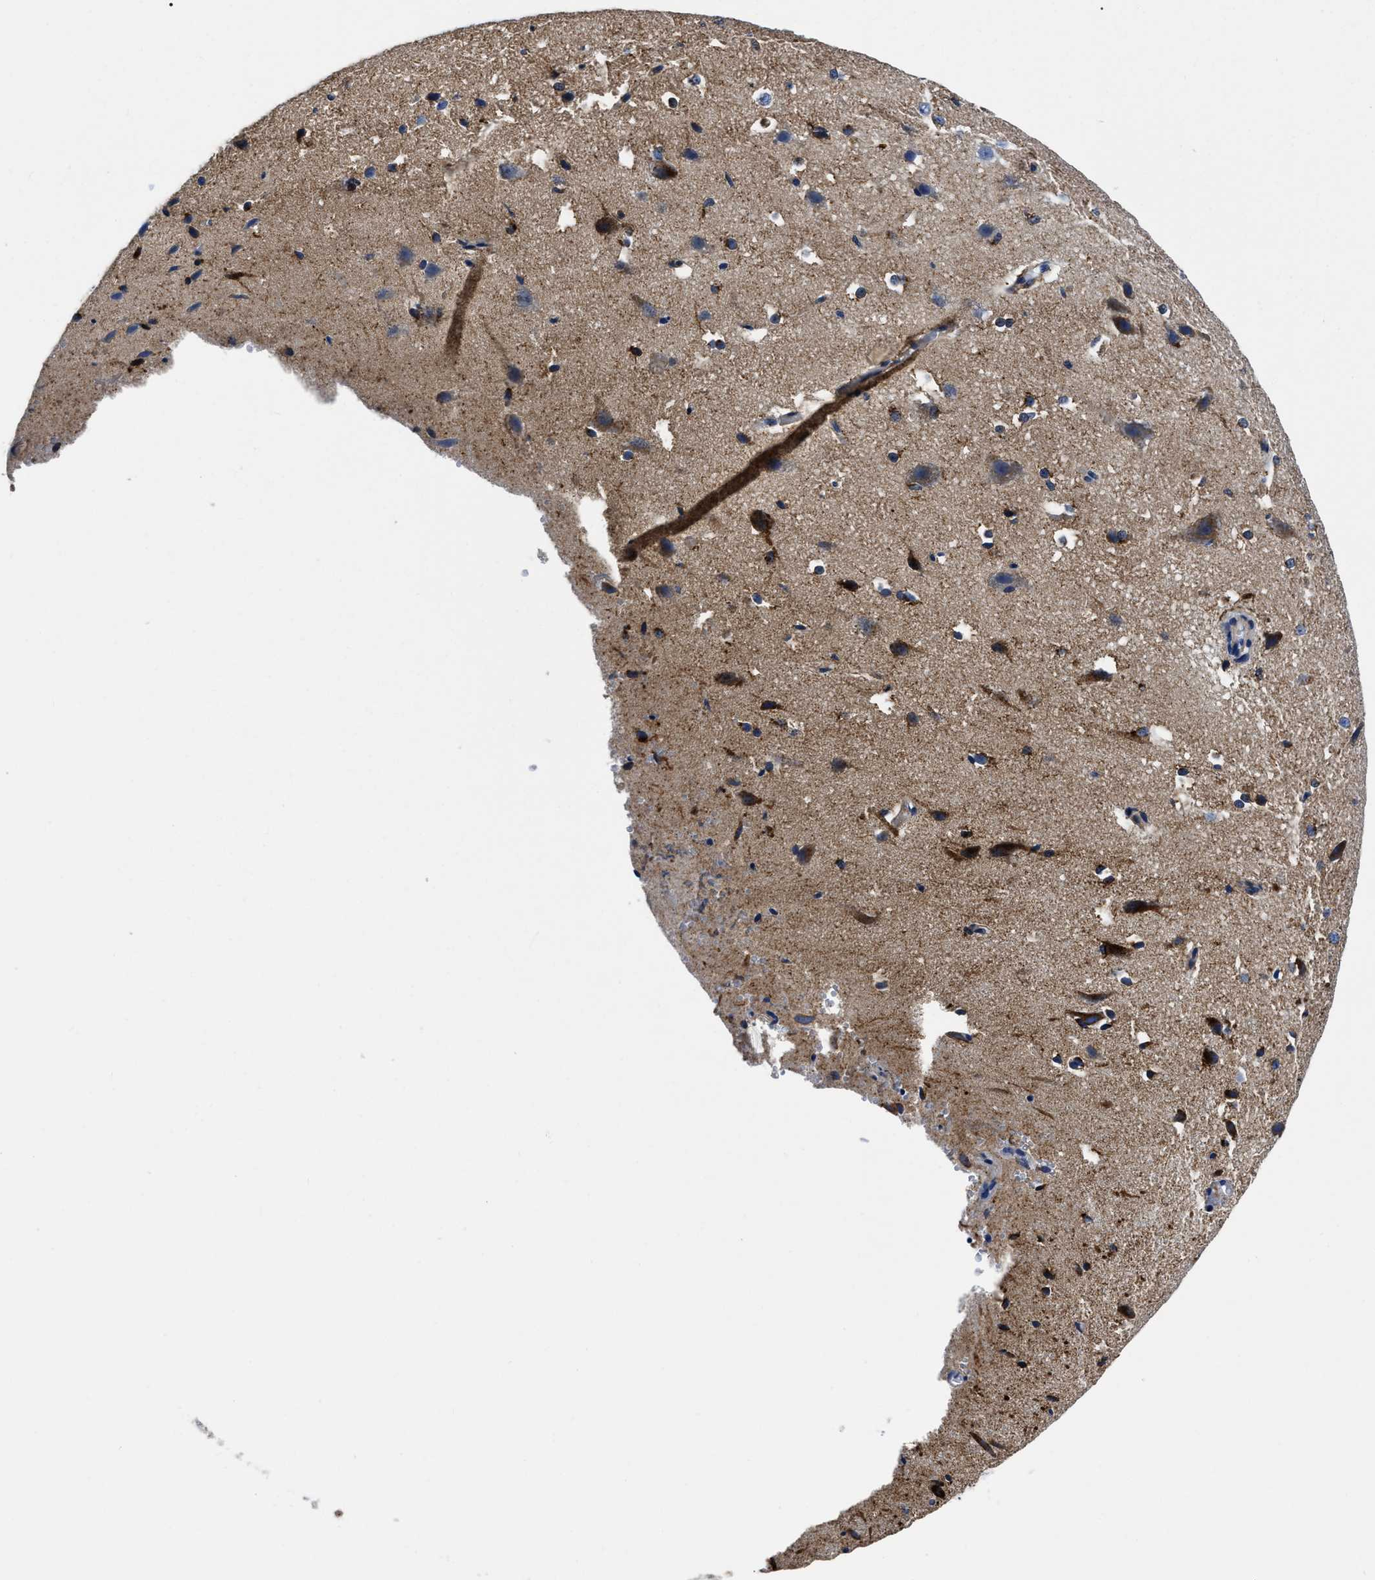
{"staining": {"intensity": "negative", "quantity": "none", "location": "none"}, "tissue": "cerebral cortex", "cell_type": "Endothelial cells", "image_type": "normal", "snomed": [{"axis": "morphology", "description": "Normal tissue, NOS"}, {"axis": "morphology", "description": "Developmental malformation"}, {"axis": "topography", "description": "Cerebral cortex"}], "caption": "Benign cerebral cortex was stained to show a protein in brown. There is no significant positivity in endothelial cells.", "gene": "SLC35F1", "patient": {"sex": "female", "age": 30}}